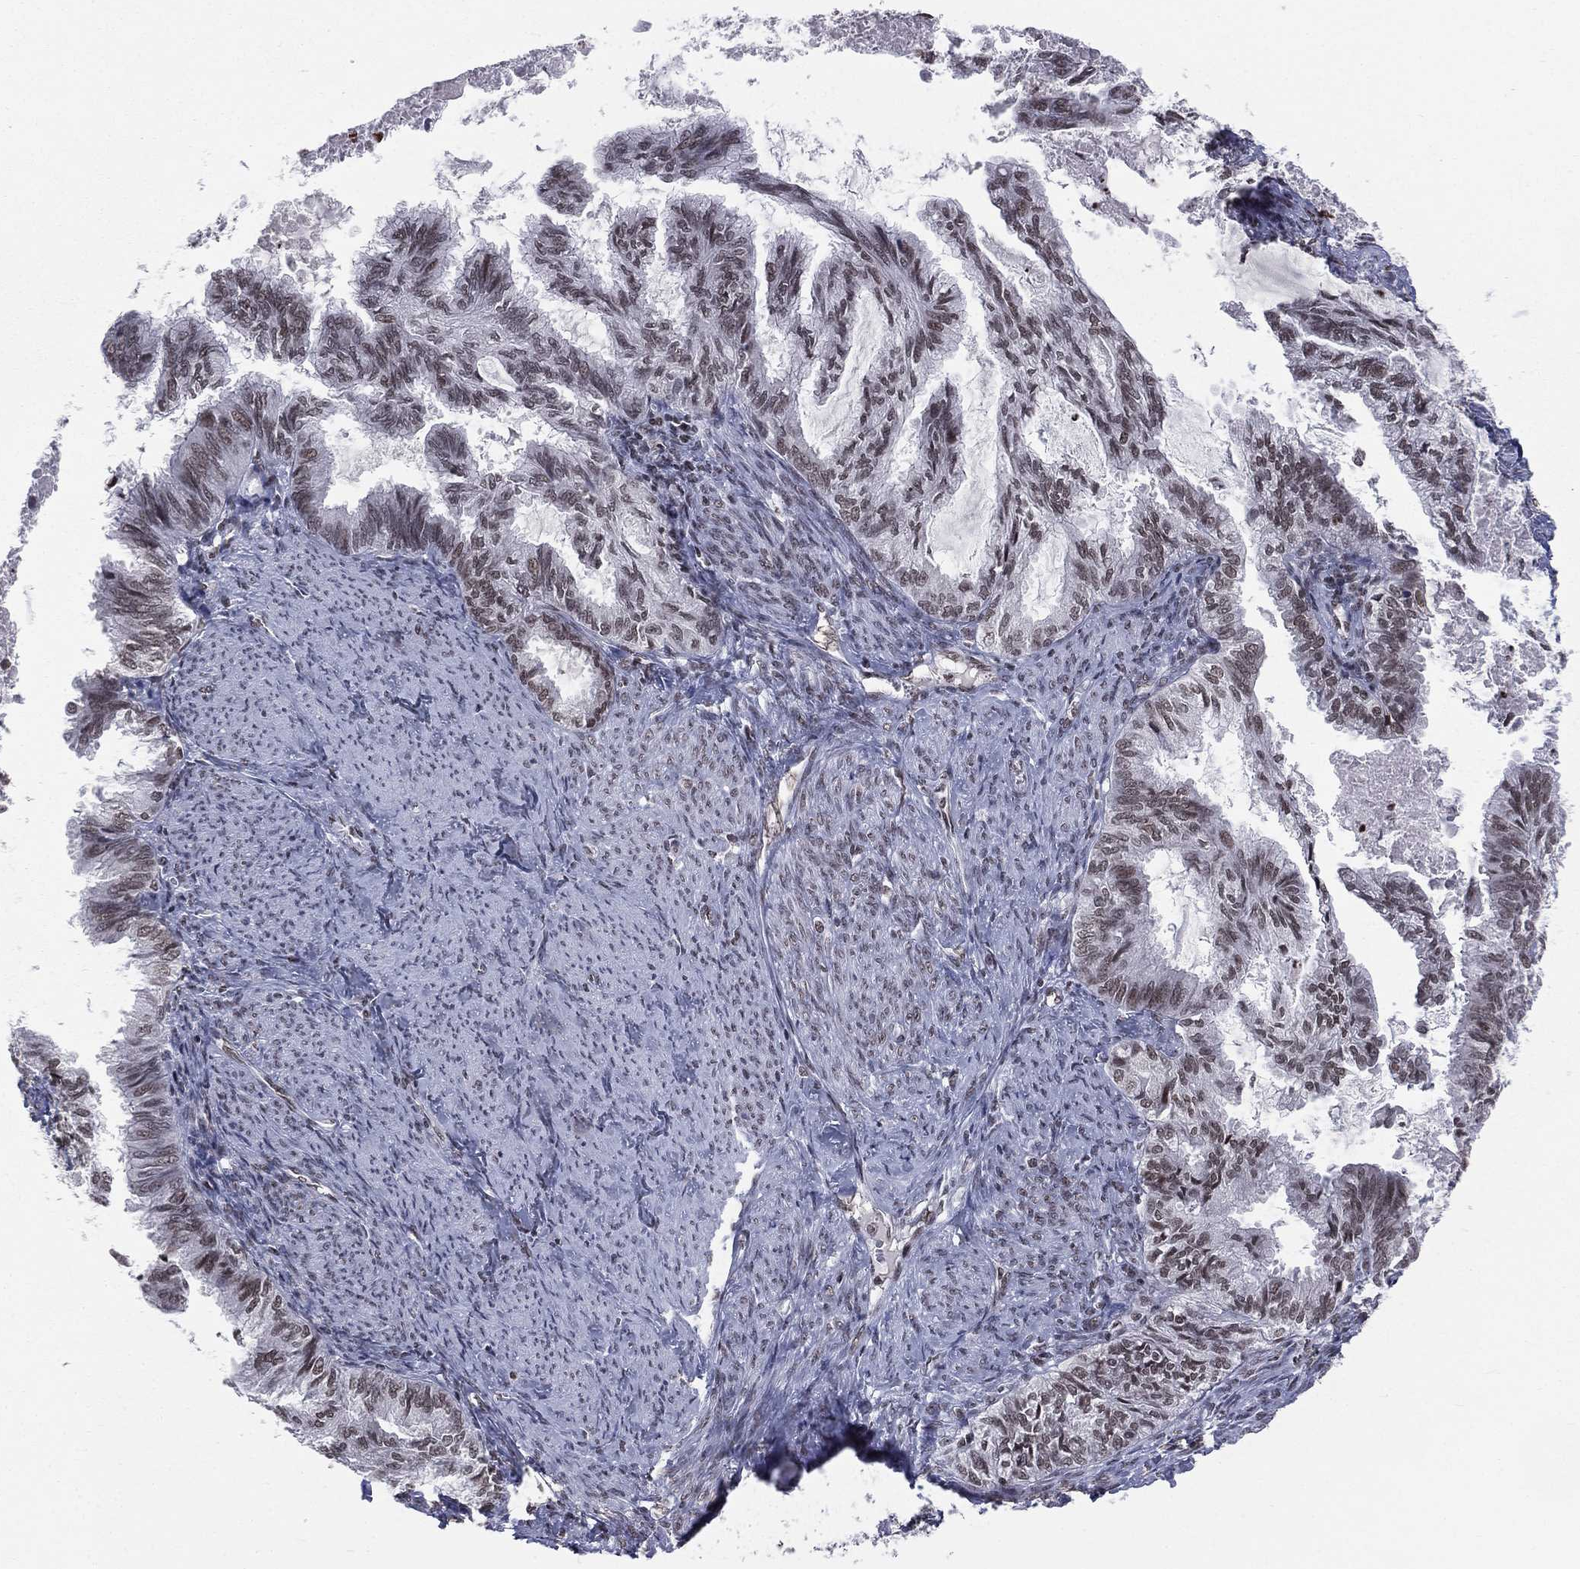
{"staining": {"intensity": "moderate", "quantity": ">75%", "location": "nuclear"}, "tissue": "endometrial cancer", "cell_type": "Tumor cells", "image_type": "cancer", "snomed": [{"axis": "morphology", "description": "Adenocarcinoma, NOS"}, {"axis": "topography", "description": "Endometrium"}], "caption": "IHC micrograph of neoplastic tissue: endometrial adenocarcinoma stained using immunohistochemistry exhibits medium levels of moderate protein expression localized specifically in the nuclear of tumor cells, appearing as a nuclear brown color.", "gene": "RFX7", "patient": {"sex": "female", "age": 86}}